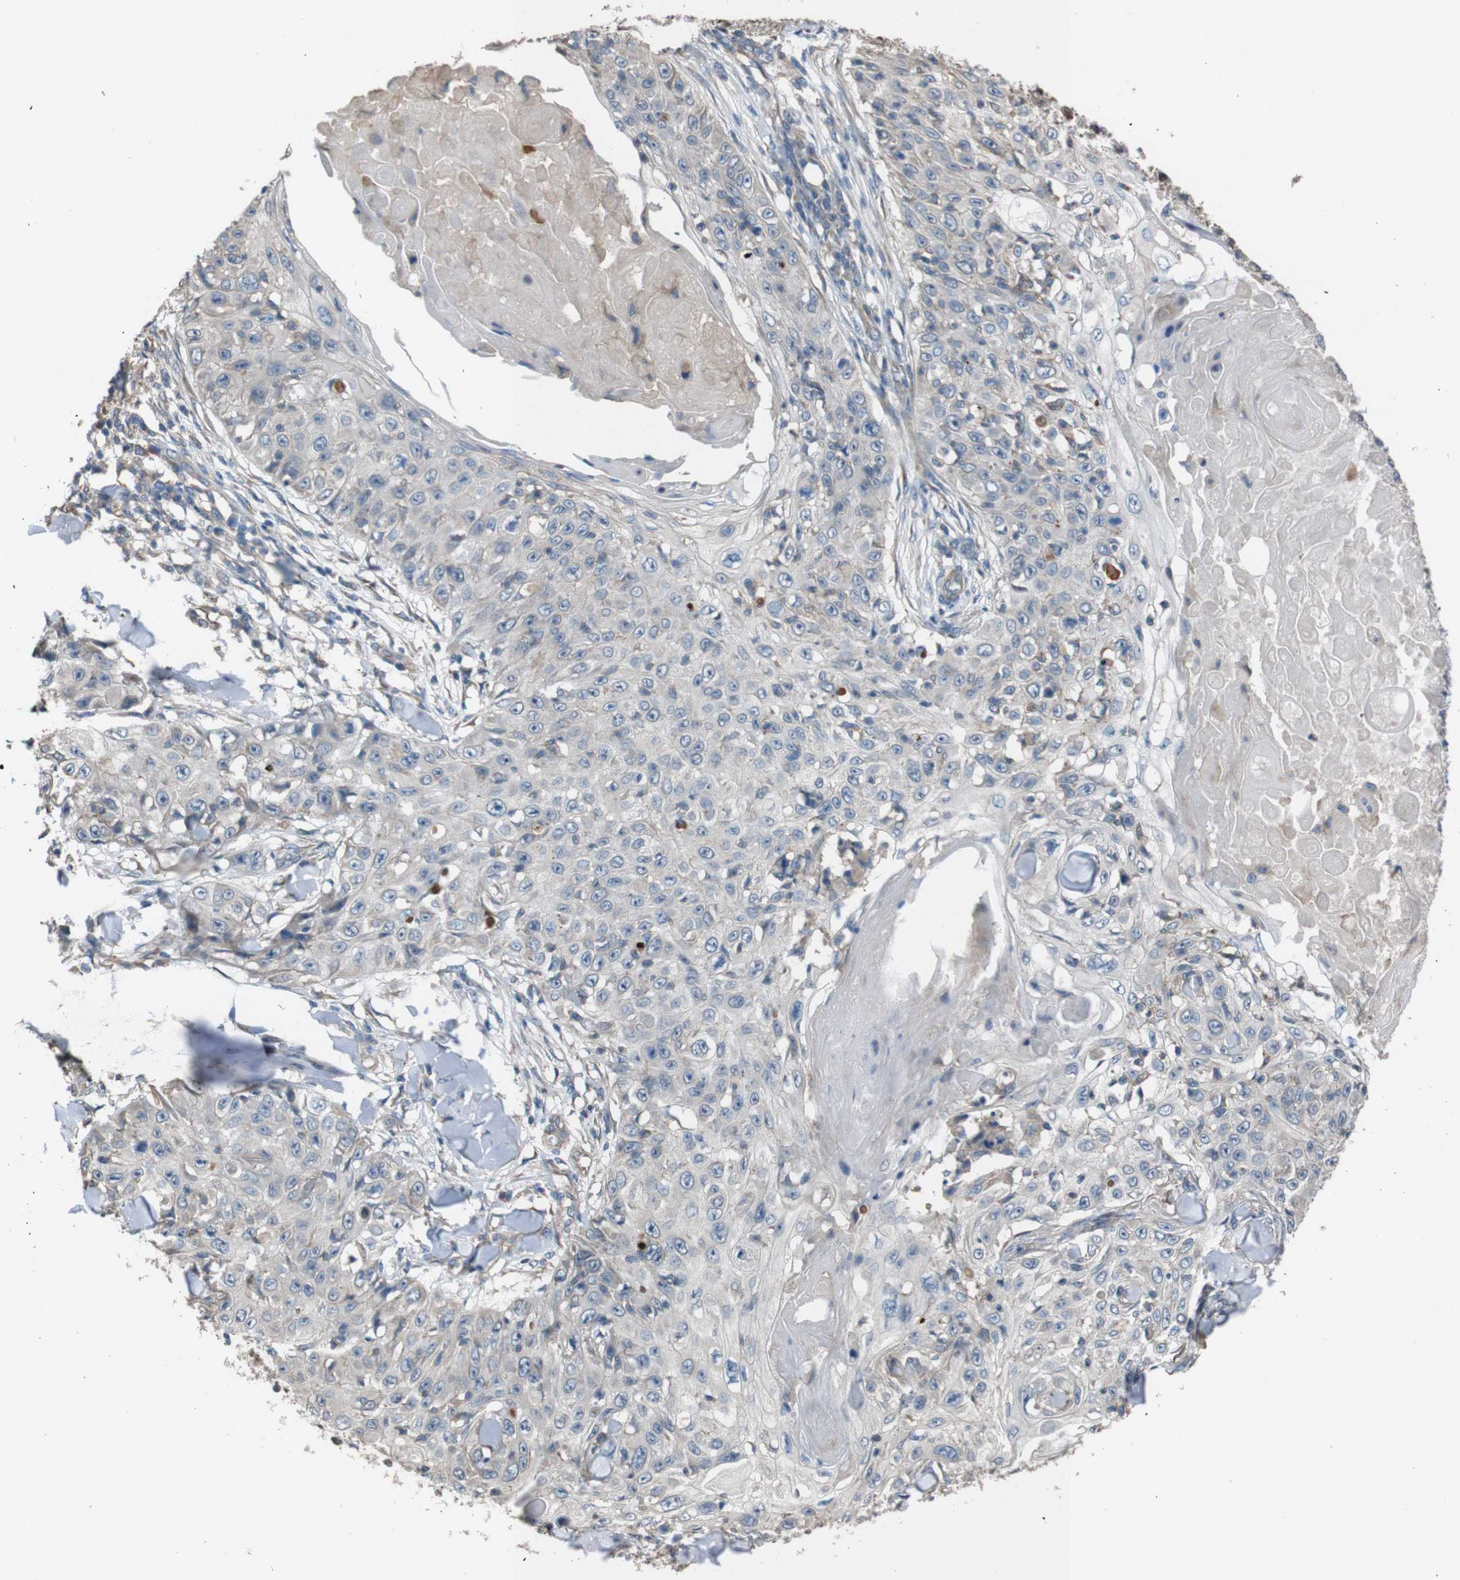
{"staining": {"intensity": "negative", "quantity": "none", "location": "none"}, "tissue": "skin cancer", "cell_type": "Tumor cells", "image_type": "cancer", "snomed": [{"axis": "morphology", "description": "Squamous cell carcinoma, NOS"}, {"axis": "topography", "description": "Skin"}], "caption": "Immunohistochemistry (IHC) of human skin cancer (squamous cell carcinoma) shows no staining in tumor cells. (DAB (3,3'-diaminobenzidine) immunohistochemistry visualized using brightfield microscopy, high magnification).", "gene": "NAALADL2", "patient": {"sex": "male", "age": 86}}